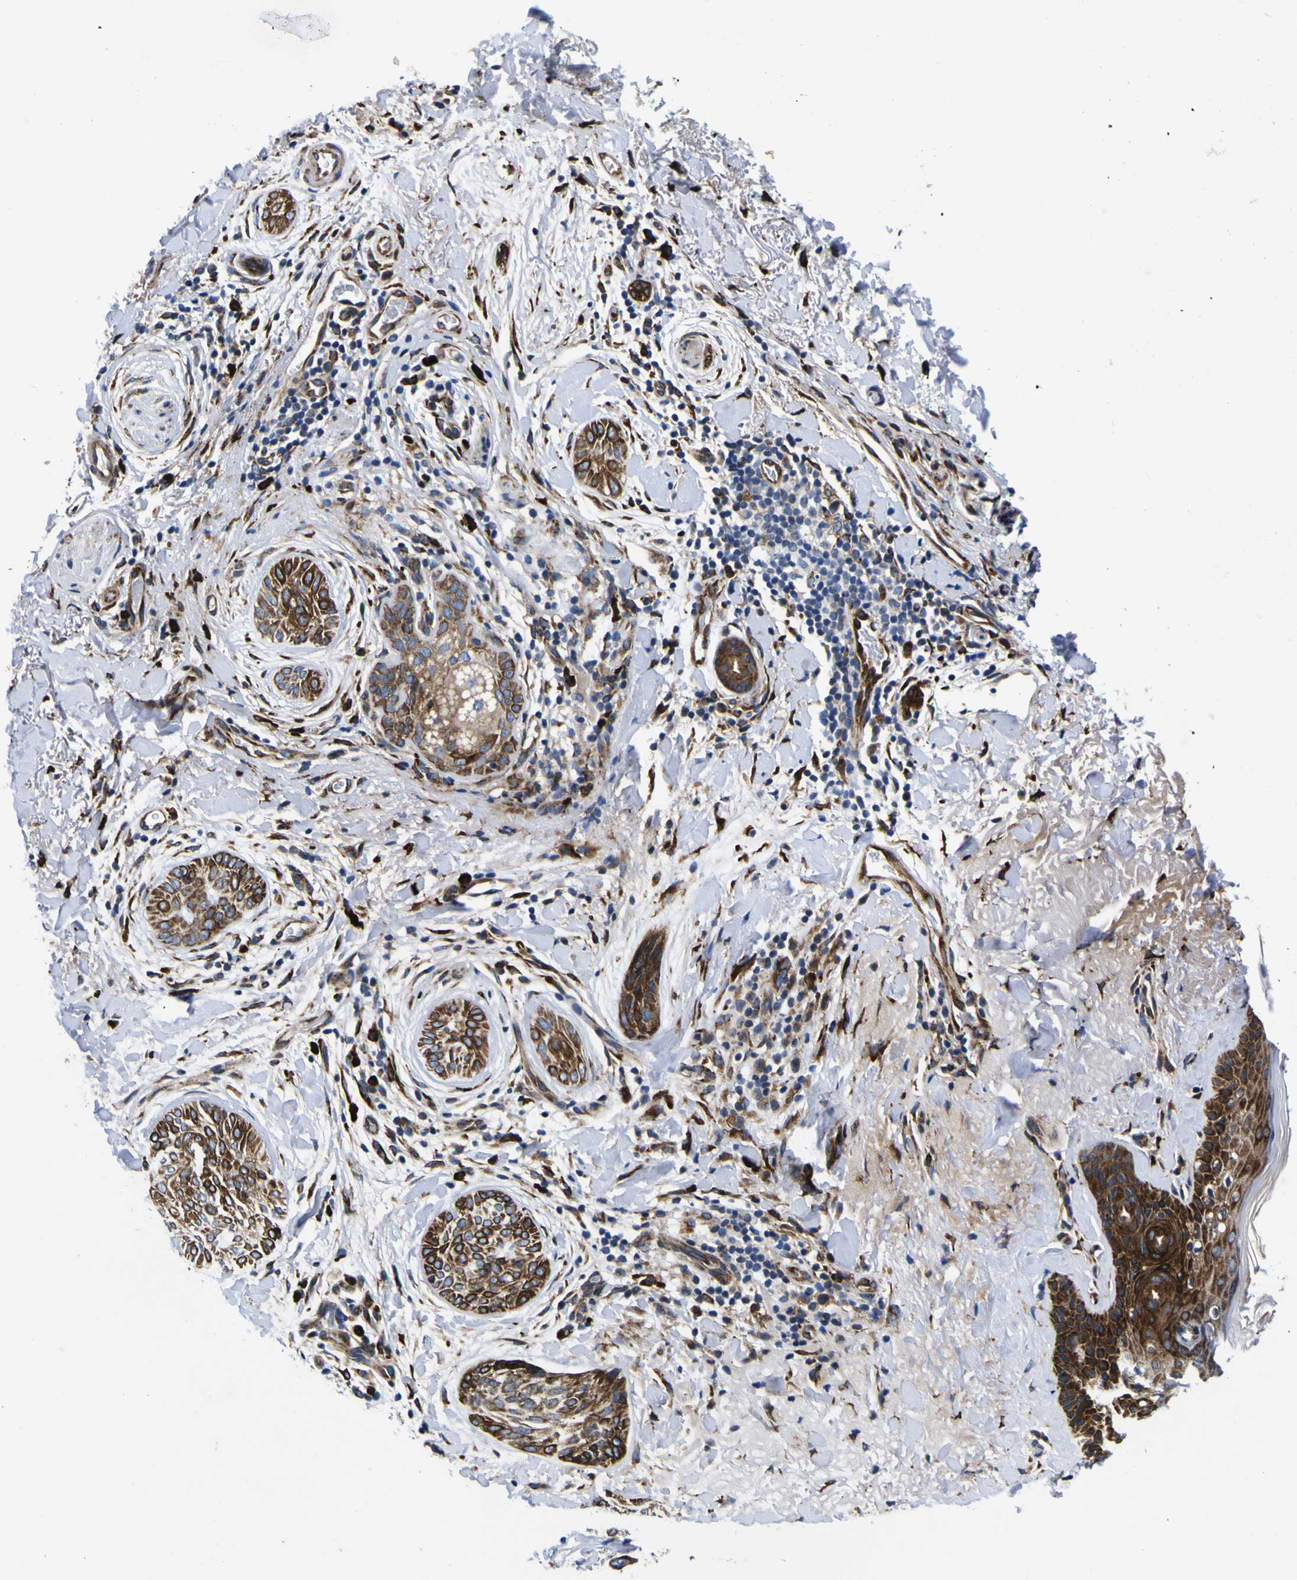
{"staining": {"intensity": "strong", "quantity": ">75%", "location": "cytoplasmic/membranous"}, "tissue": "skin cancer", "cell_type": "Tumor cells", "image_type": "cancer", "snomed": [{"axis": "morphology", "description": "Normal tissue, NOS"}, {"axis": "morphology", "description": "Basal cell carcinoma"}, {"axis": "topography", "description": "Skin"}], "caption": "A high amount of strong cytoplasmic/membranous expression is present in approximately >75% of tumor cells in skin cancer tissue.", "gene": "SCD", "patient": {"sex": "female", "age": 71}}